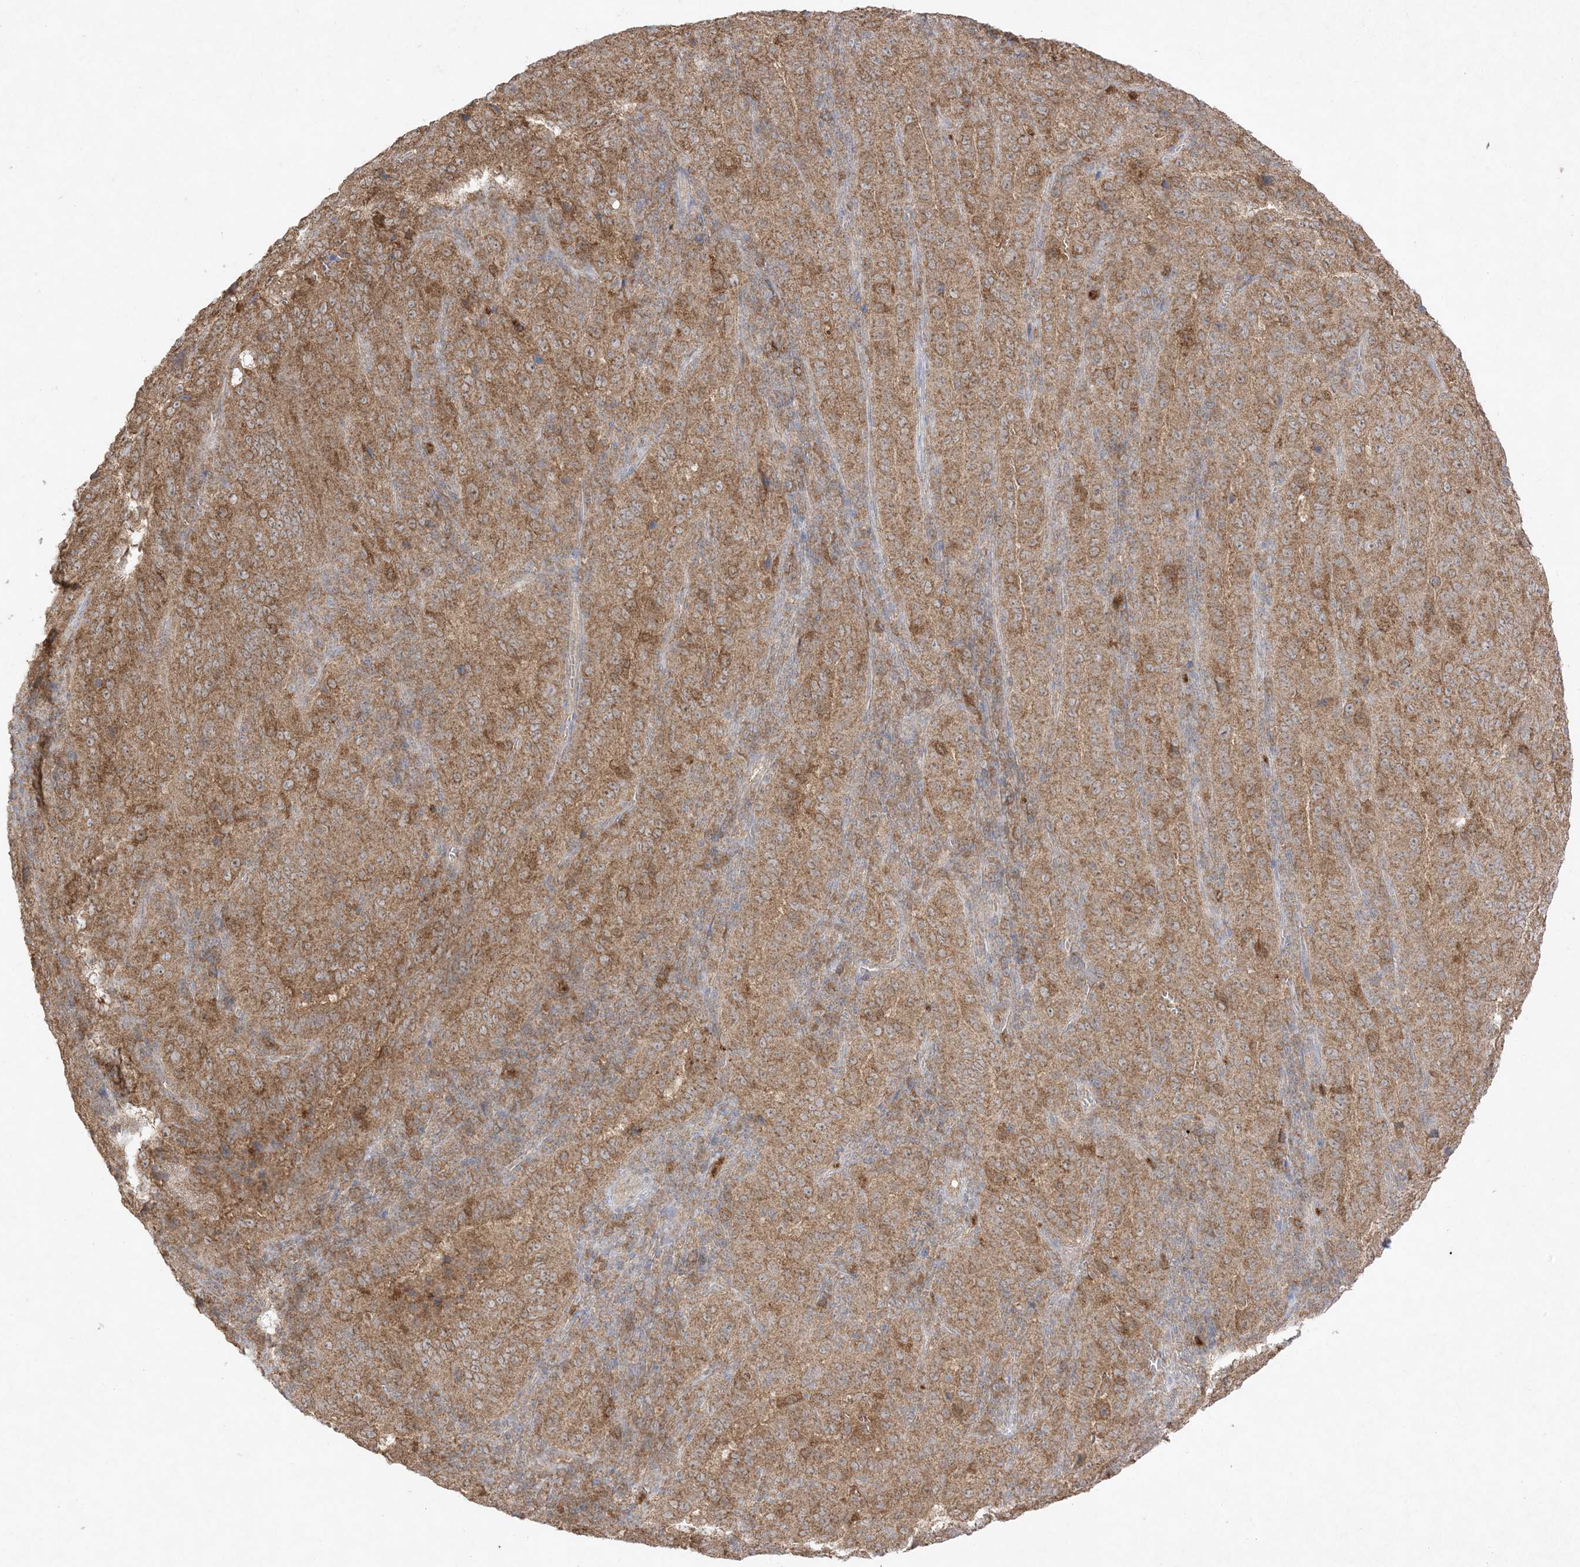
{"staining": {"intensity": "moderate", "quantity": ">75%", "location": "cytoplasmic/membranous"}, "tissue": "pancreatic cancer", "cell_type": "Tumor cells", "image_type": "cancer", "snomed": [{"axis": "morphology", "description": "Adenocarcinoma, NOS"}, {"axis": "topography", "description": "Pancreas"}], "caption": "The histopathology image reveals staining of pancreatic adenocarcinoma, revealing moderate cytoplasmic/membranous protein expression (brown color) within tumor cells. (Brightfield microscopy of DAB IHC at high magnification).", "gene": "UBE2C", "patient": {"sex": "male", "age": 63}}